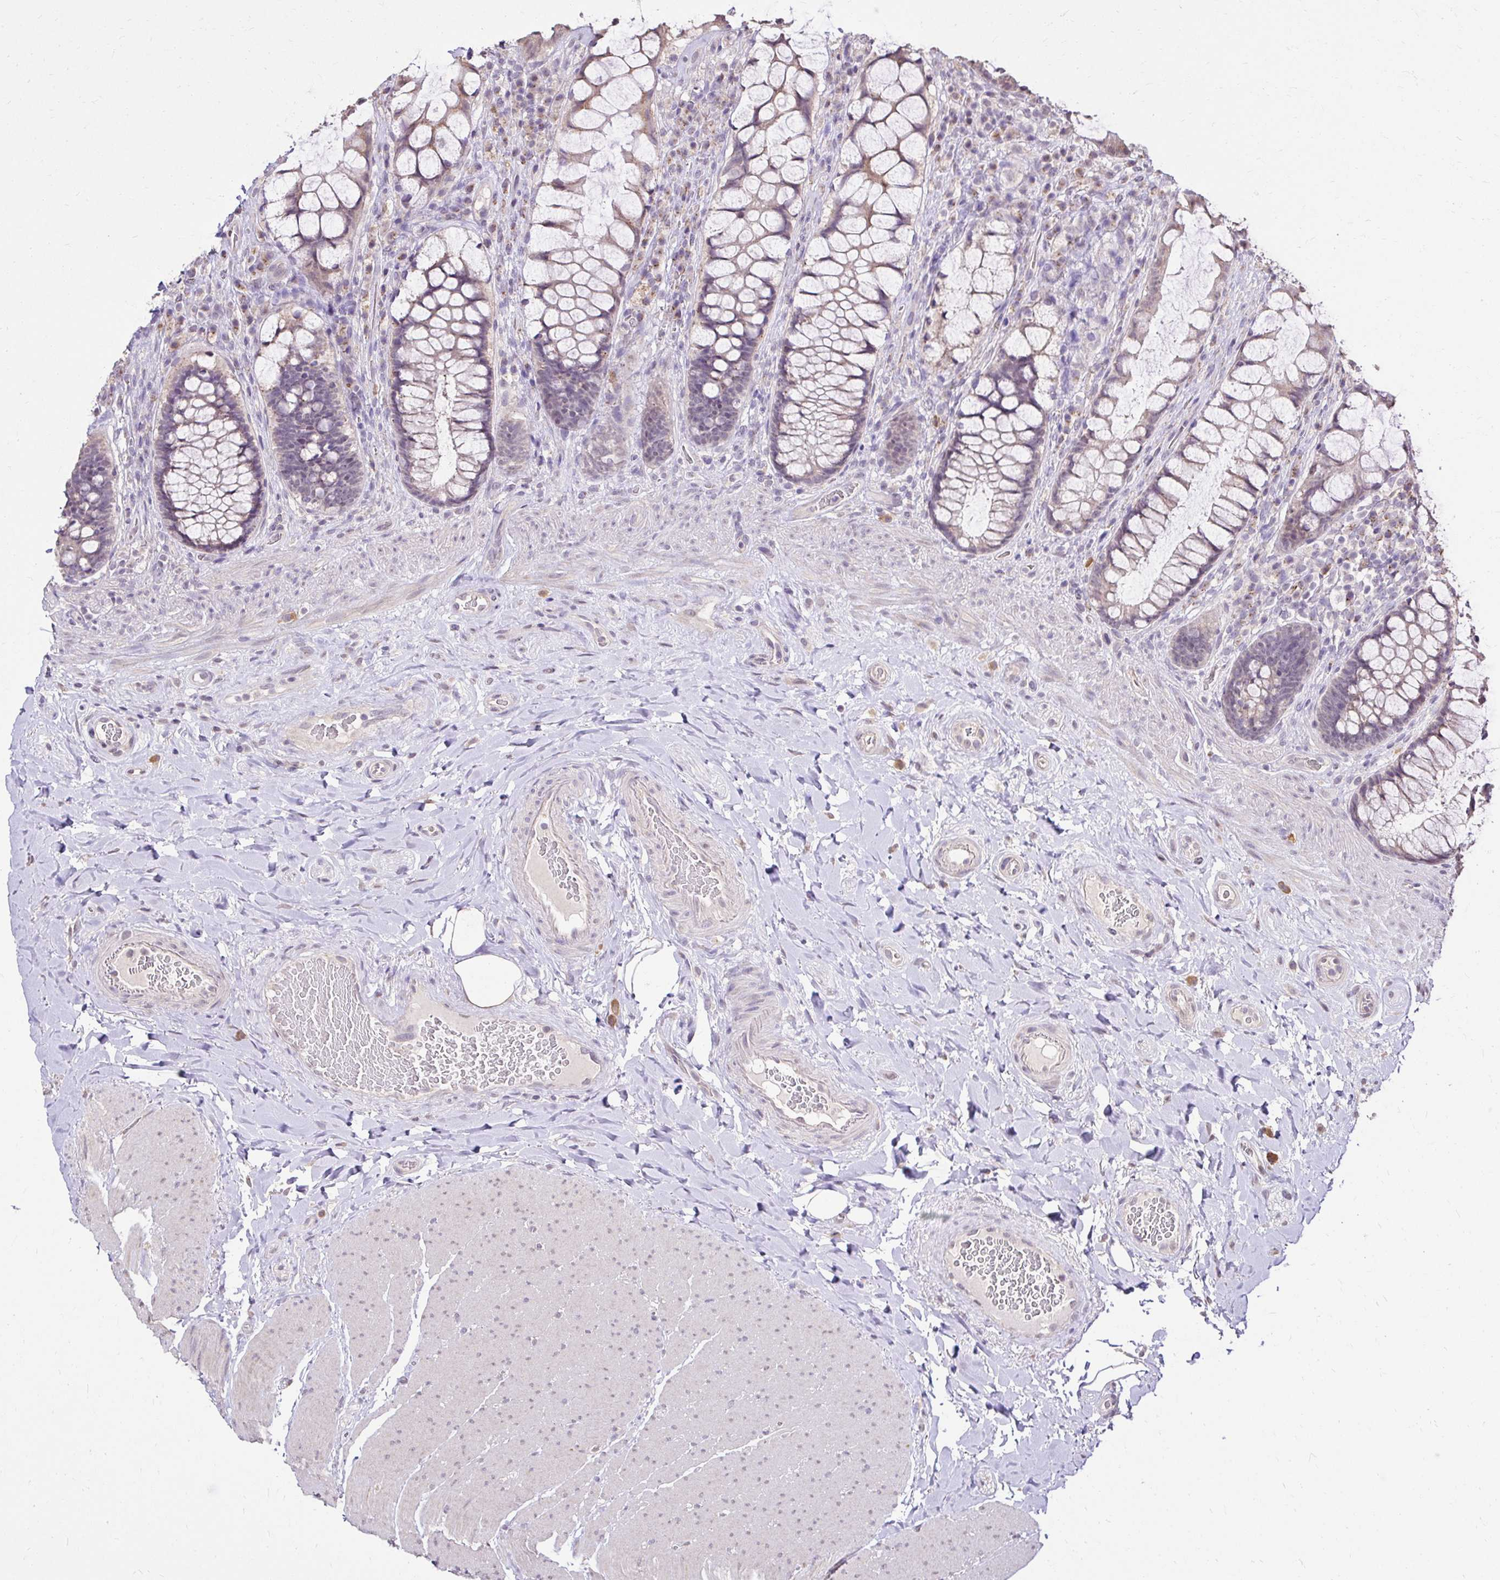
{"staining": {"intensity": "moderate", "quantity": ">75%", "location": "cytoplasmic/membranous"}, "tissue": "rectum", "cell_type": "Glandular cells", "image_type": "normal", "snomed": [{"axis": "morphology", "description": "Normal tissue, NOS"}, {"axis": "topography", "description": "Rectum"}], "caption": "Immunohistochemical staining of unremarkable human rectum reveals >75% levels of moderate cytoplasmic/membranous protein positivity in approximately >75% of glandular cells.", "gene": "KIAA1210", "patient": {"sex": "female", "age": 58}}